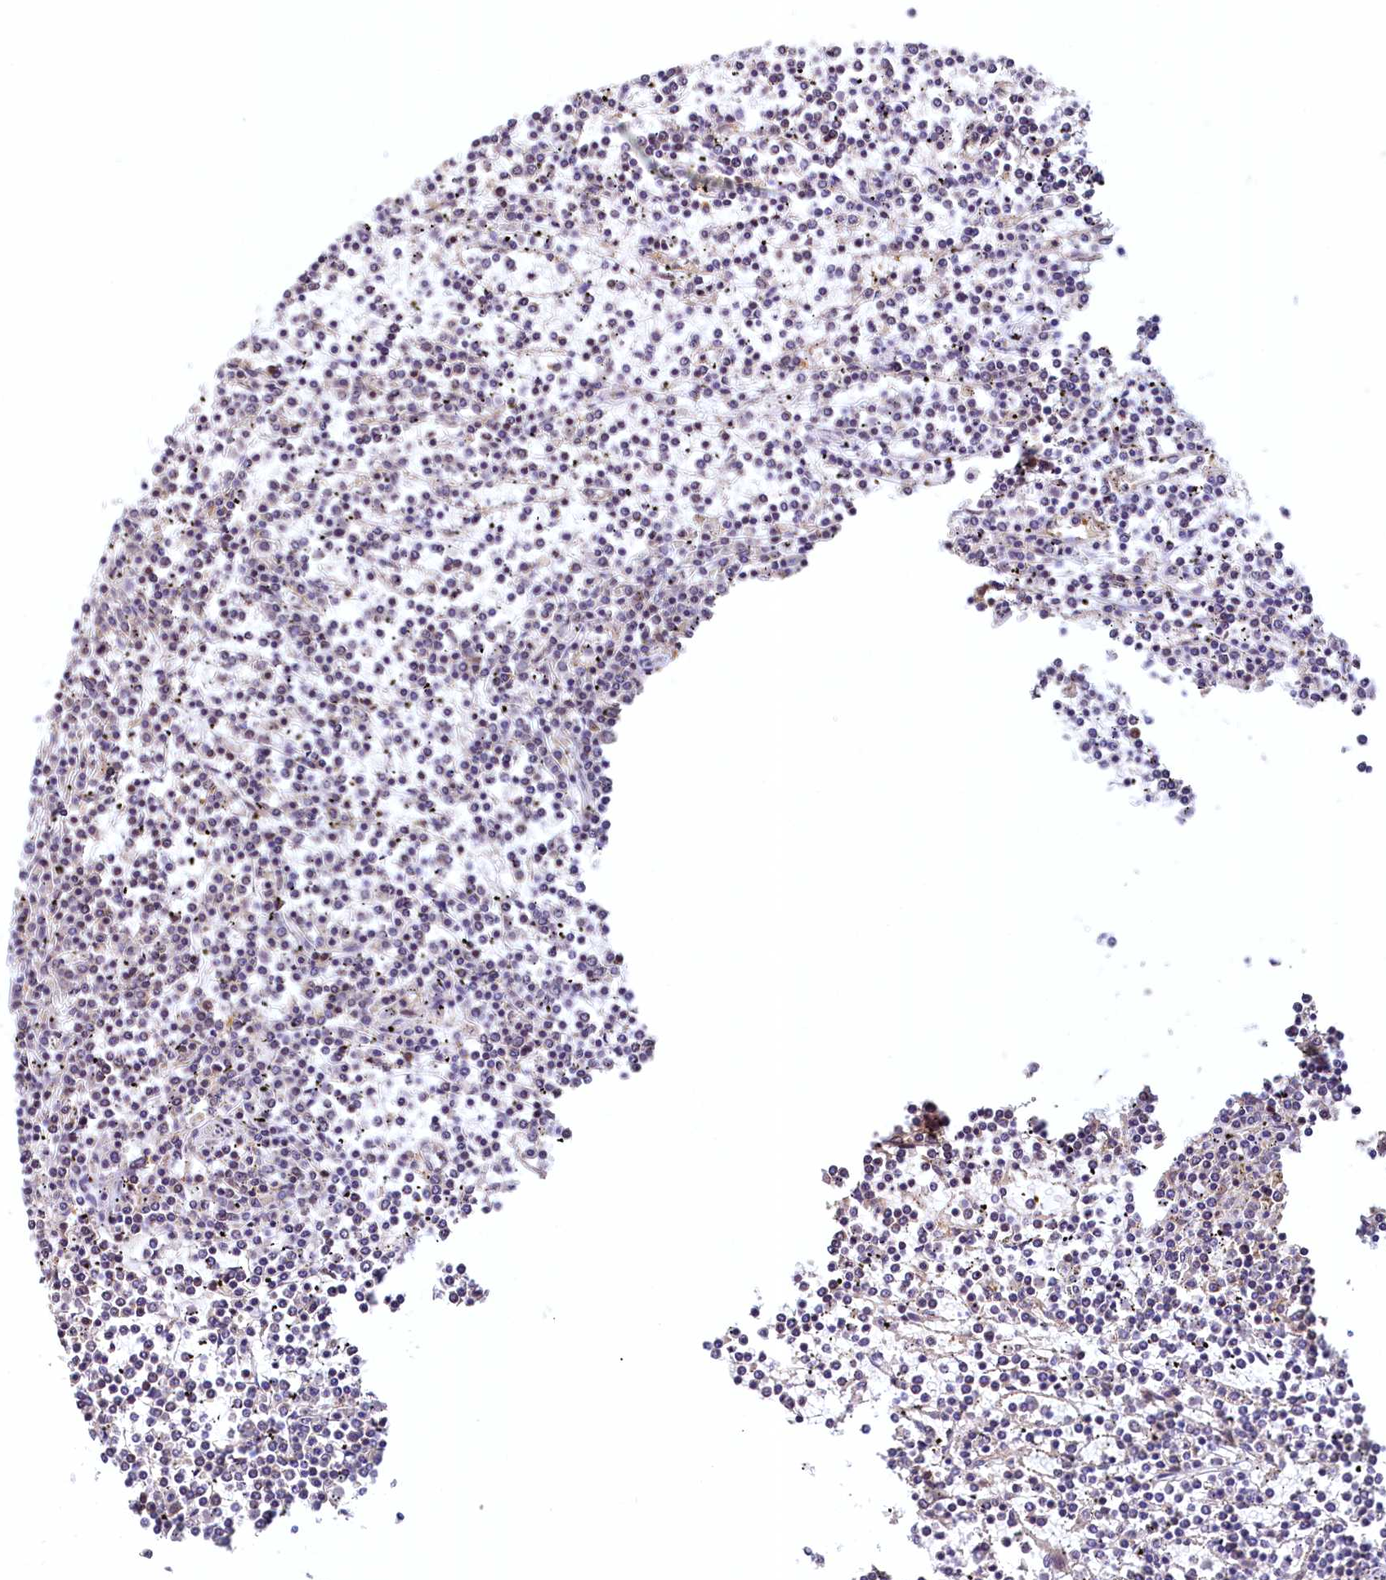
{"staining": {"intensity": "negative", "quantity": "none", "location": "none"}, "tissue": "lymphoma", "cell_type": "Tumor cells", "image_type": "cancer", "snomed": [{"axis": "morphology", "description": "Malignant lymphoma, non-Hodgkin's type, Low grade"}, {"axis": "topography", "description": "Spleen"}], "caption": "Lymphoma stained for a protein using immunohistochemistry (IHC) demonstrates no positivity tumor cells.", "gene": "PAAF1", "patient": {"sex": "female", "age": 19}}